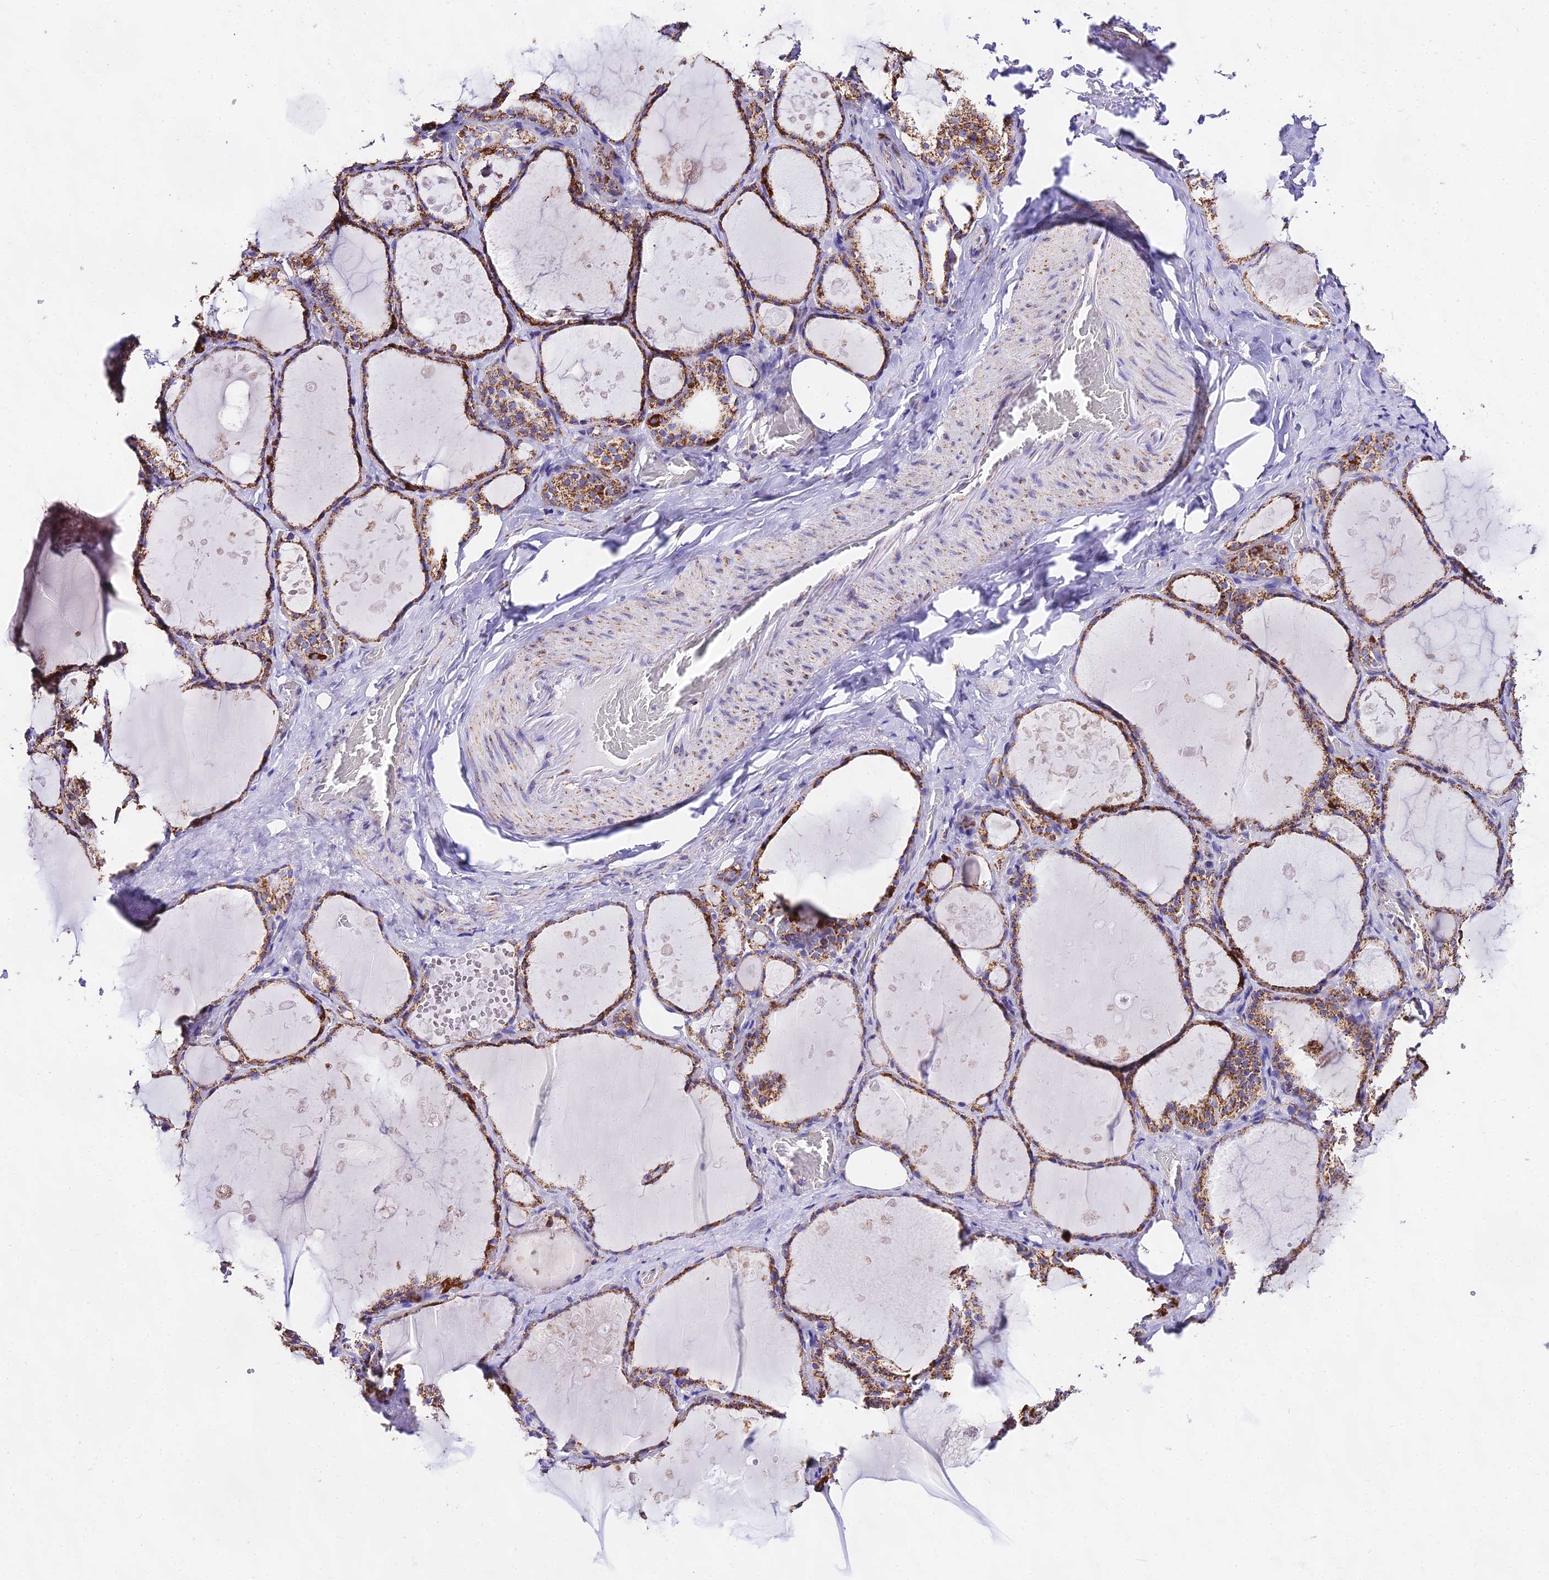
{"staining": {"intensity": "moderate", "quantity": ">75%", "location": "cytoplasmic/membranous"}, "tissue": "thyroid gland", "cell_type": "Glandular cells", "image_type": "normal", "snomed": [{"axis": "morphology", "description": "Normal tissue, NOS"}, {"axis": "topography", "description": "Thyroid gland"}], "caption": "Moderate cytoplasmic/membranous protein staining is identified in approximately >75% of glandular cells in thyroid gland. Using DAB (3,3'-diaminobenzidine) (brown) and hematoxylin (blue) stains, captured at high magnification using brightfield microscopy.", "gene": "ATP5PD", "patient": {"sex": "male", "age": 61}}